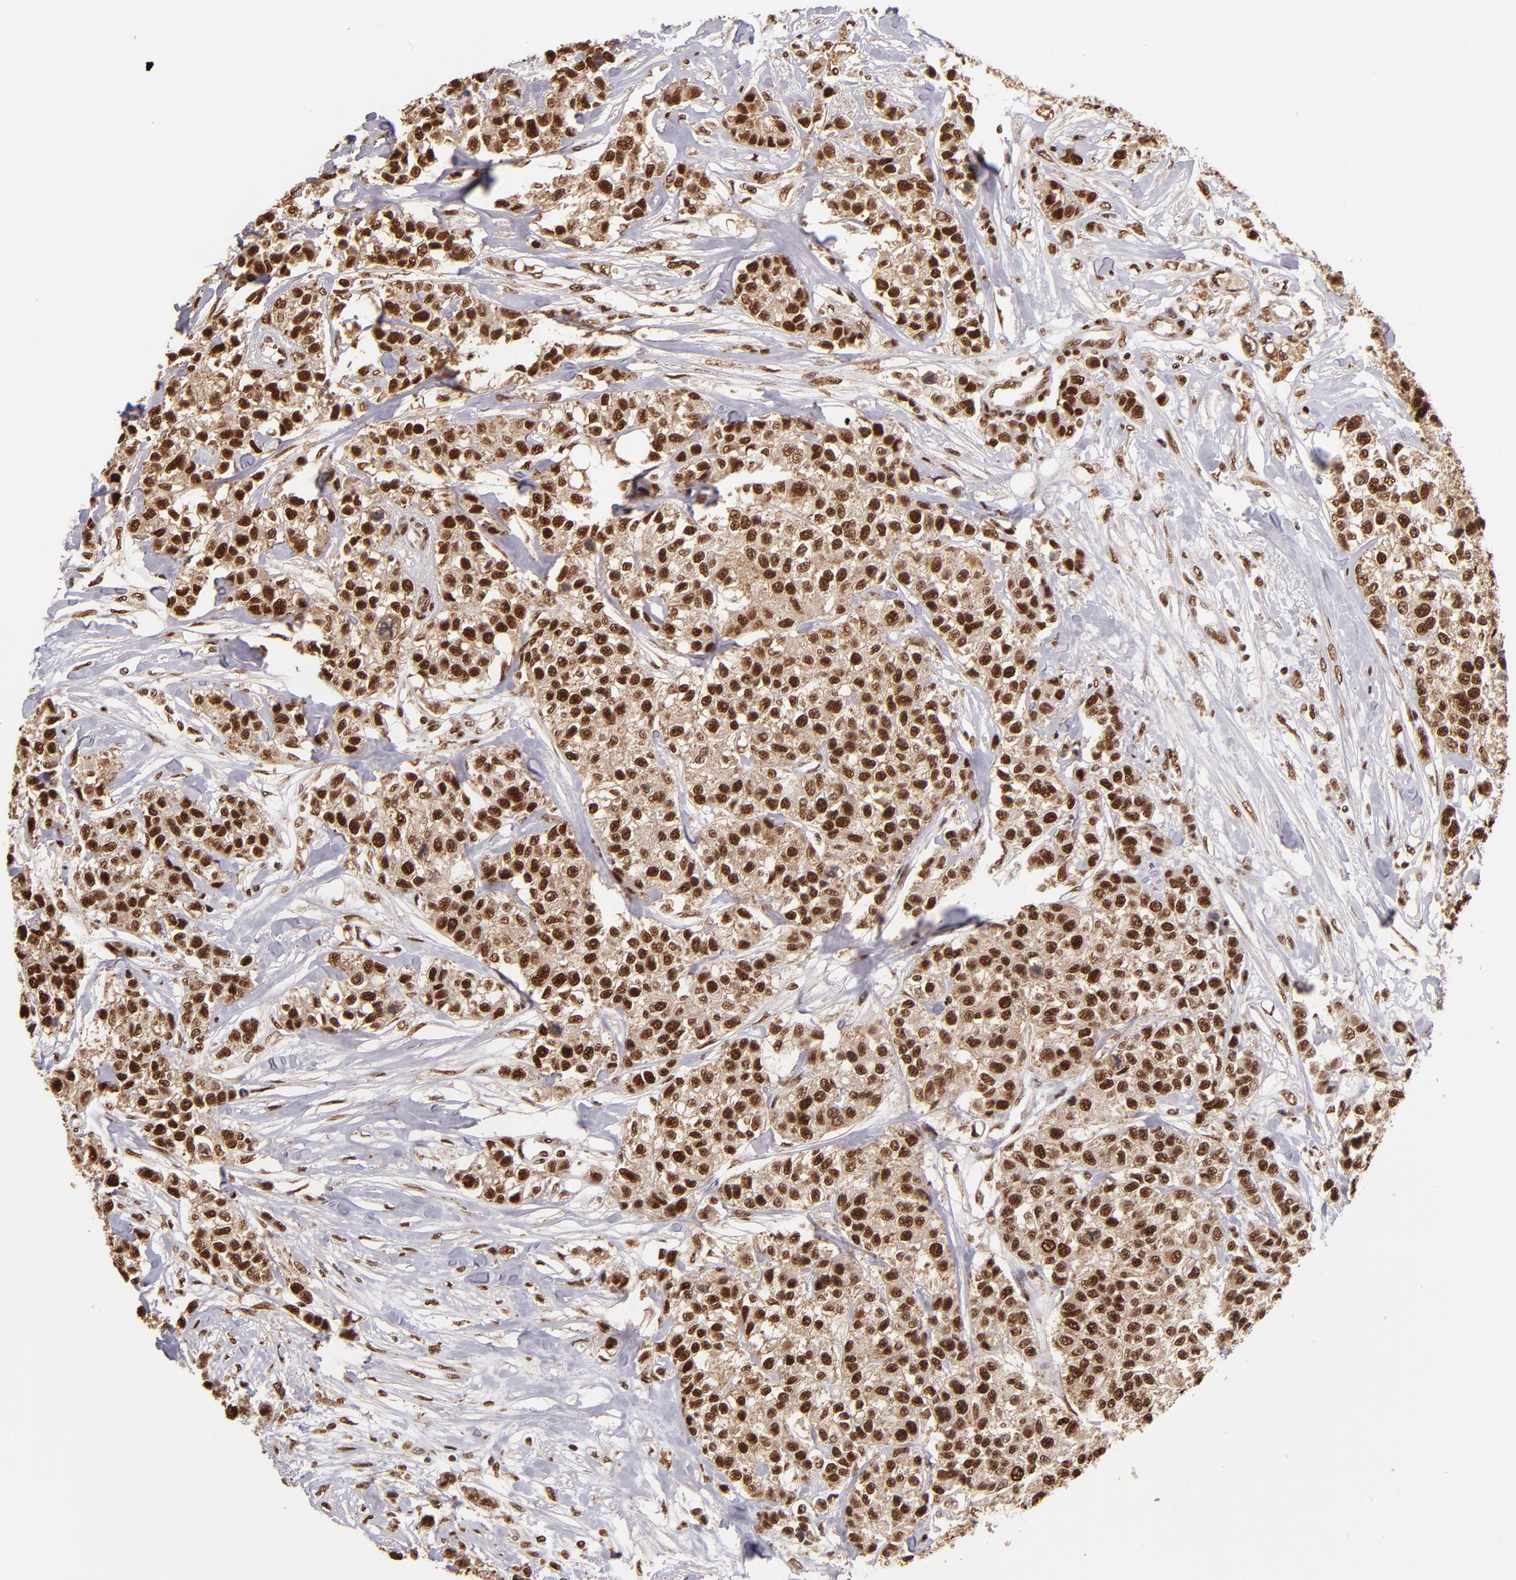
{"staining": {"intensity": "strong", "quantity": ">75%", "location": "cytoplasmic/membranous,nuclear"}, "tissue": "breast cancer", "cell_type": "Tumor cells", "image_type": "cancer", "snomed": [{"axis": "morphology", "description": "Duct carcinoma"}, {"axis": "topography", "description": "Breast"}], "caption": "DAB immunohistochemical staining of human intraductal carcinoma (breast) reveals strong cytoplasmic/membranous and nuclear protein staining in about >75% of tumor cells.", "gene": "SP1", "patient": {"sex": "female", "age": 51}}